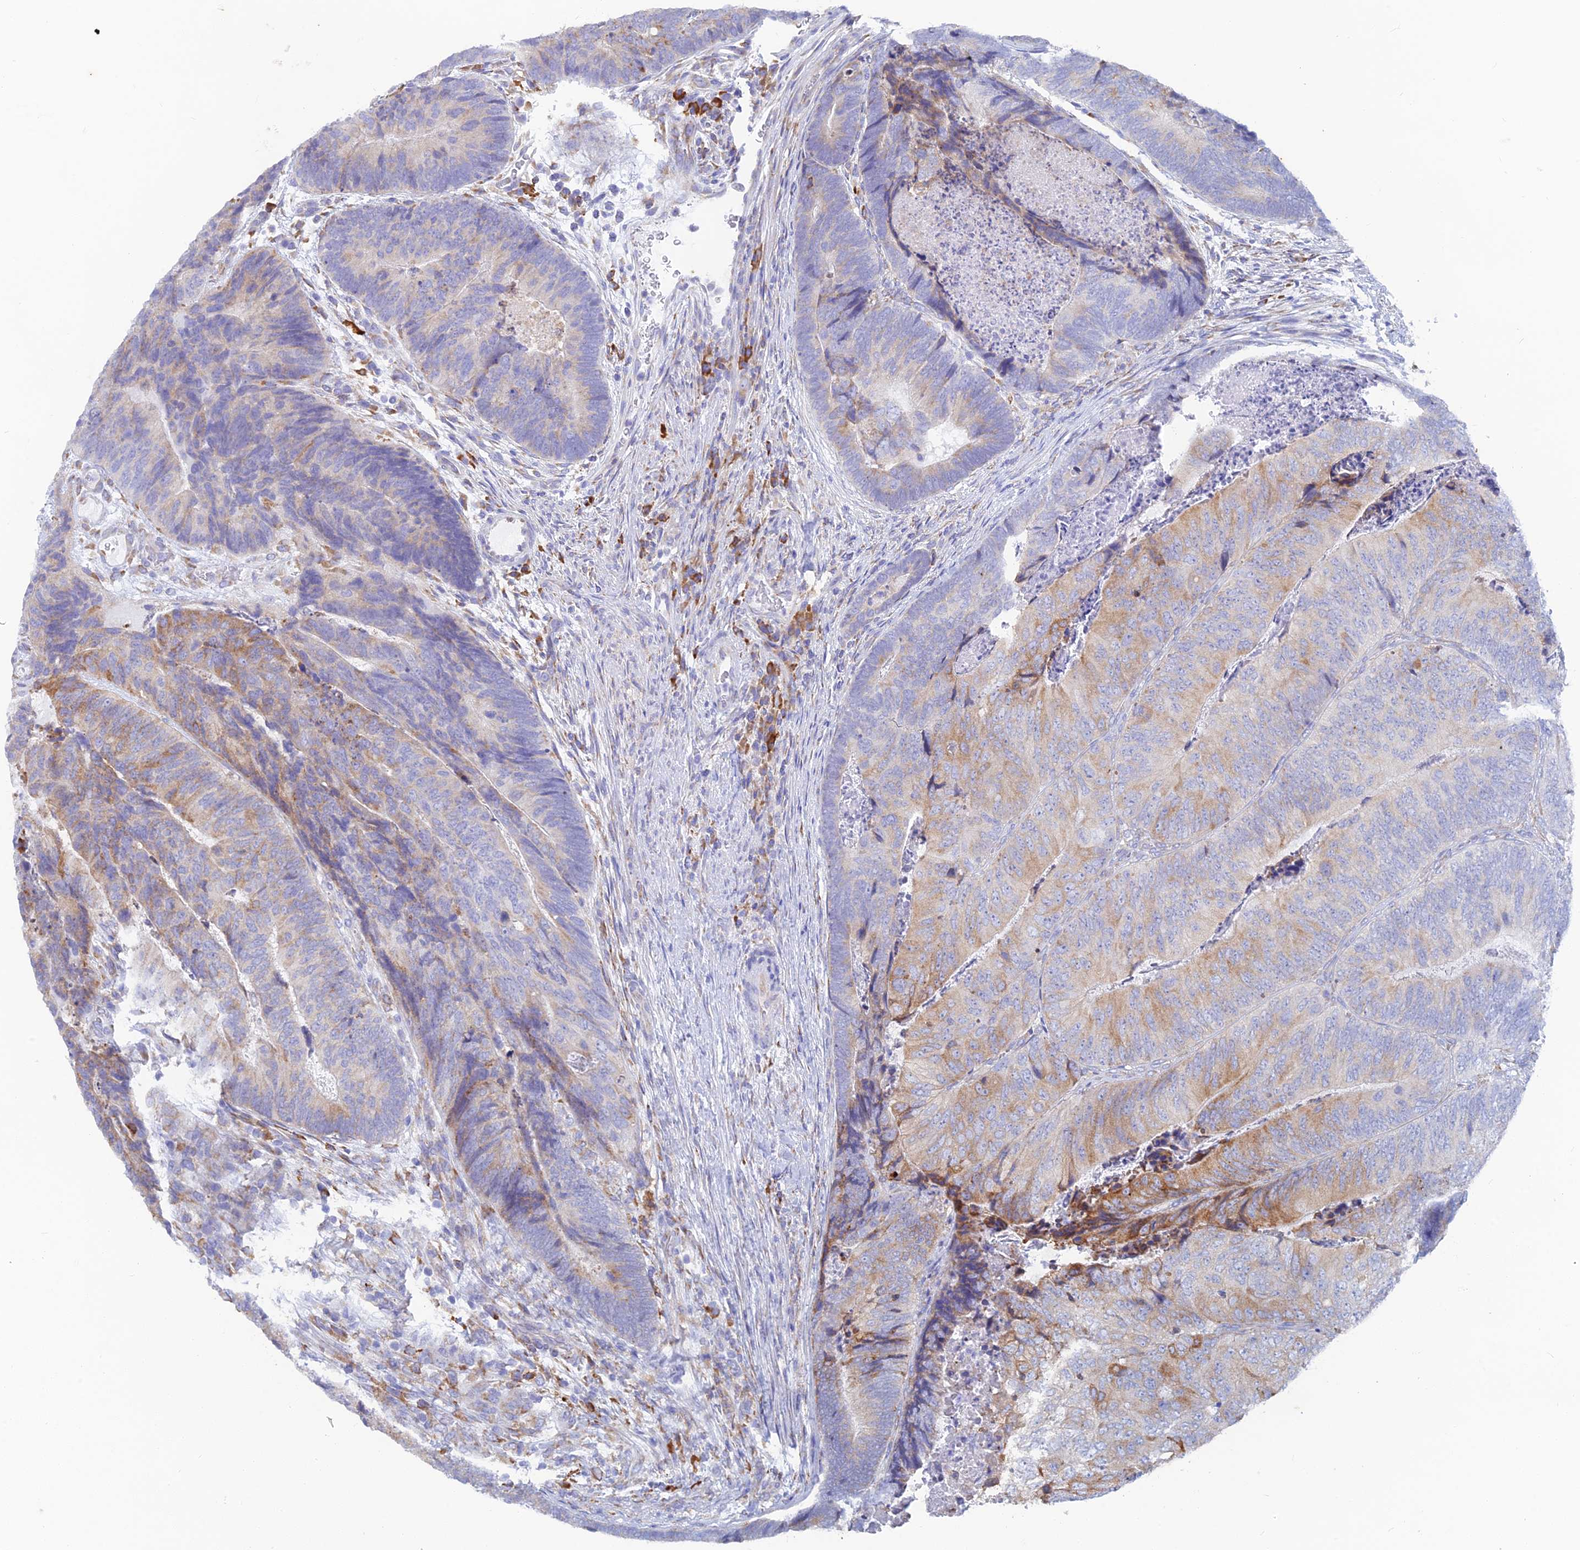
{"staining": {"intensity": "moderate", "quantity": "<25%", "location": "cytoplasmic/membranous"}, "tissue": "colorectal cancer", "cell_type": "Tumor cells", "image_type": "cancer", "snomed": [{"axis": "morphology", "description": "Adenocarcinoma, NOS"}, {"axis": "topography", "description": "Colon"}], "caption": "A brown stain labels moderate cytoplasmic/membranous expression of a protein in human adenocarcinoma (colorectal) tumor cells. Using DAB (3,3'-diaminobenzidine) (brown) and hematoxylin (blue) stains, captured at high magnification using brightfield microscopy.", "gene": "WDR35", "patient": {"sex": "female", "age": 67}}